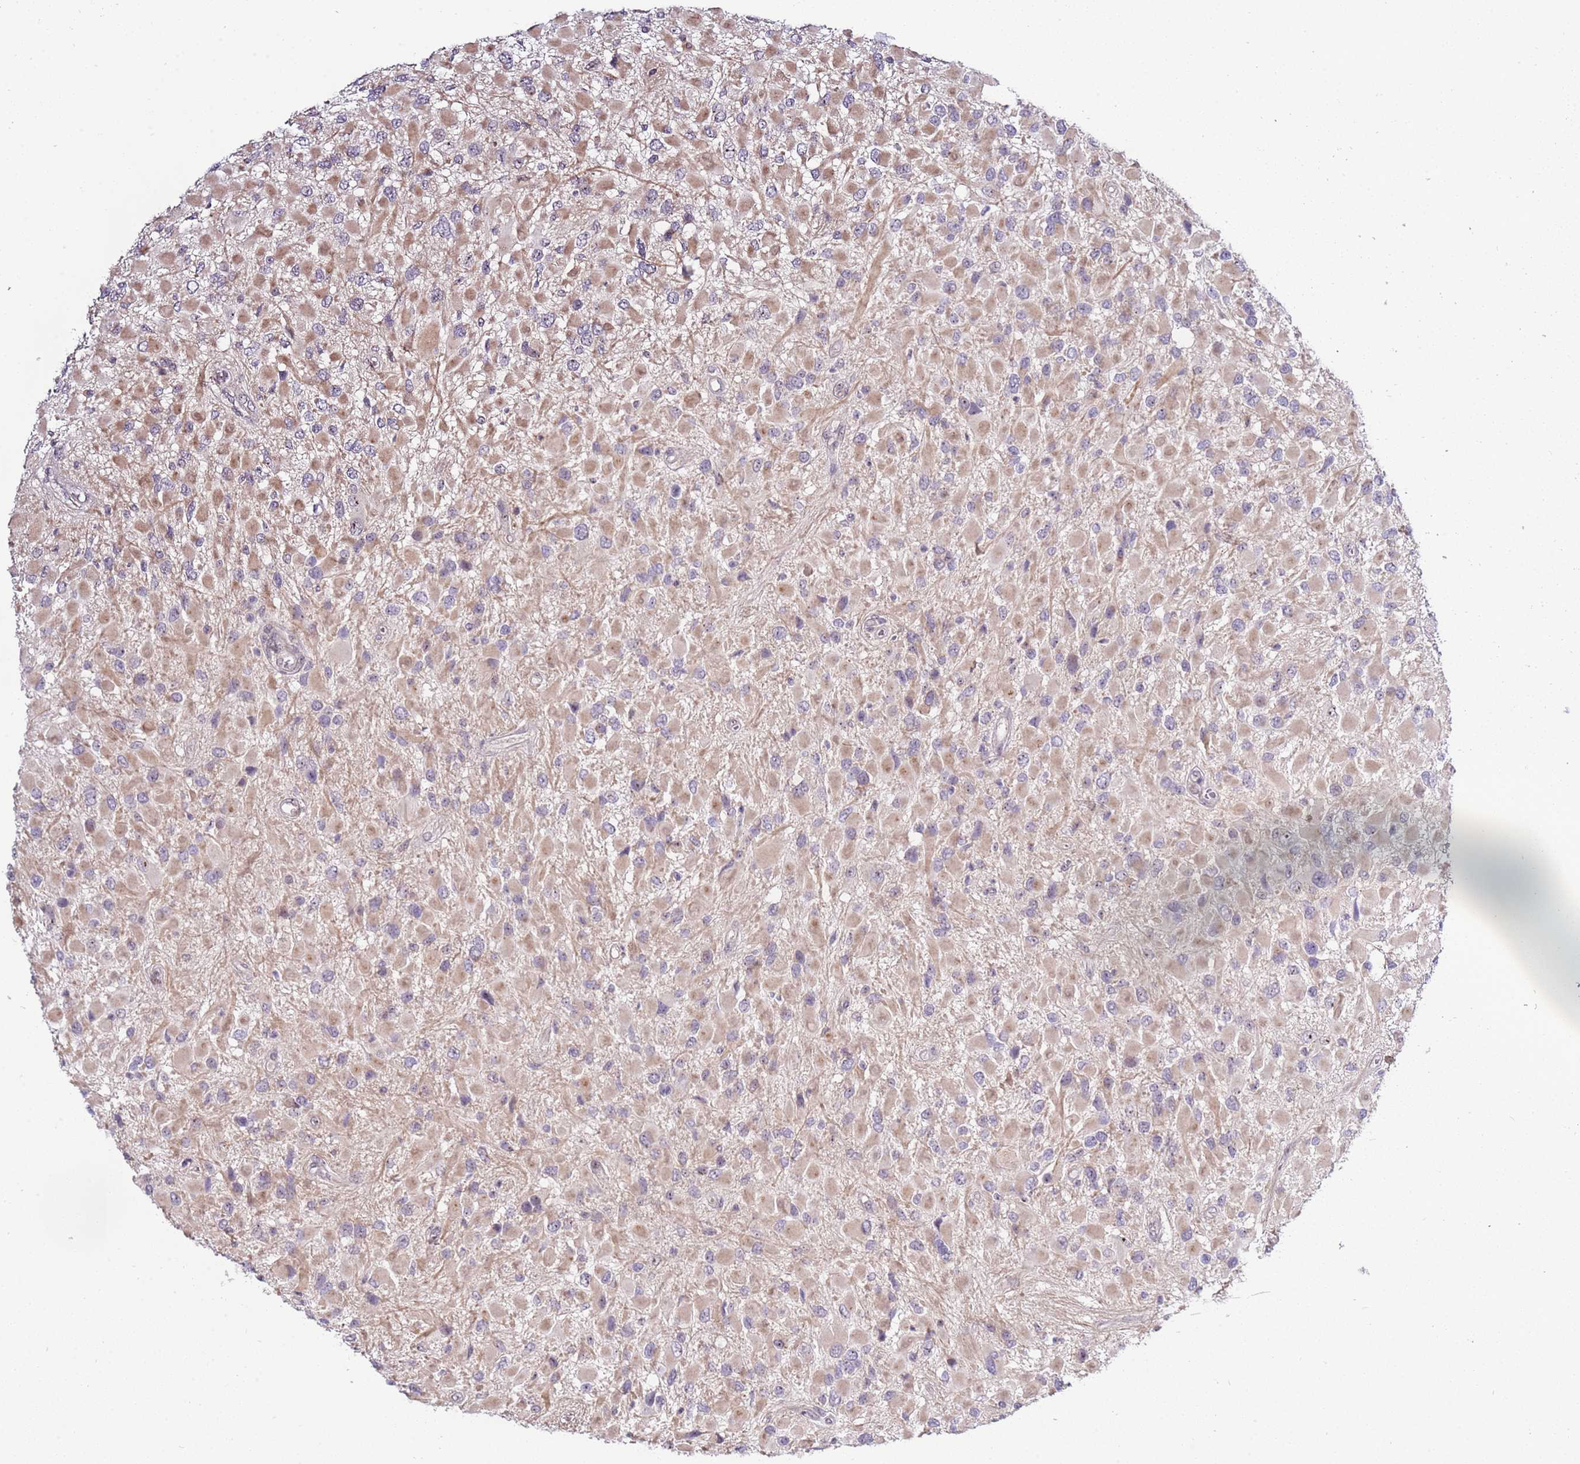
{"staining": {"intensity": "moderate", "quantity": ">75%", "location": "cytoplasmic/membranous"}, "tissue": "glioma", "cell_type": "Tumor cells", "image_type": "cancer", "snomed": [{"axis": "morphology", "description": "Glioma, malignant, High grade"}, {"axis": "topography", "description": "Brain"}], "caption": "Protein staining of malignant glioma (high-grade) tissue exhibits moderate cytoplasmic/membranous staining in approximately >75% of tumor cells.", "gene": "UCMA", "patient": {"sex": "male", "age": 53}}